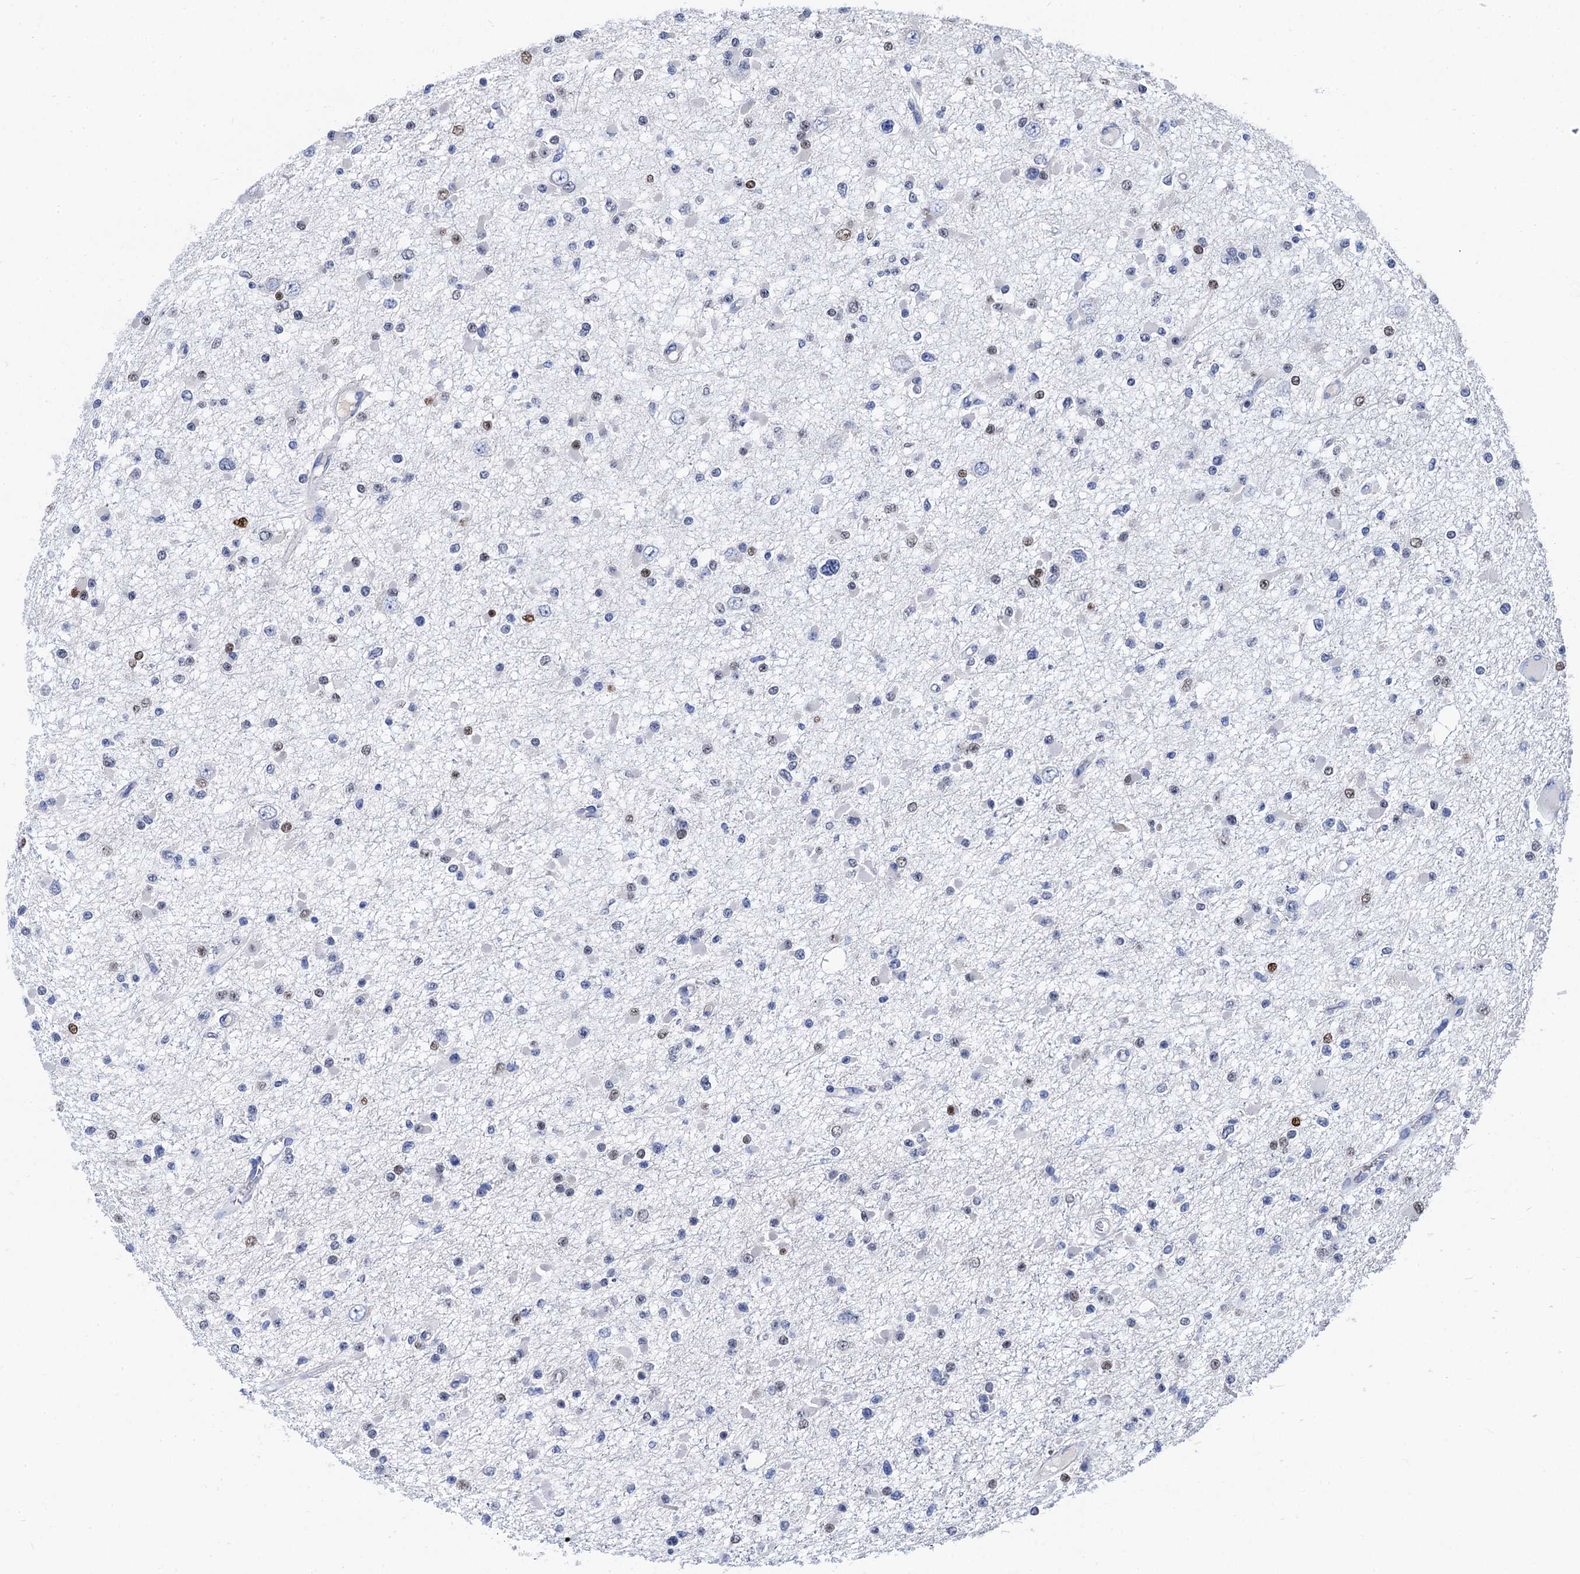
{"staining": {"intensity": "moderate", "quantity": "<25%", "location": "nuclear"}, "tissue": "glioma", "cell_type": "Tumor cells", "image_type": "cancer", "snomed": [{"axis": "morphology", "description": "Glioma, malignant, Low grade"}, {"axis": "topography", "description": "Brain"}], "caption": "Protein staining by immunohistochemistry (IHC) displays moderate nuclear expression in about <25% of tumor cells in low-grade glioma (malignant). (Brightfield microscopy of DAB IHC at high magnification).", "gene": "TSEN34", "patient": {"sex": "female", "age": 22}}